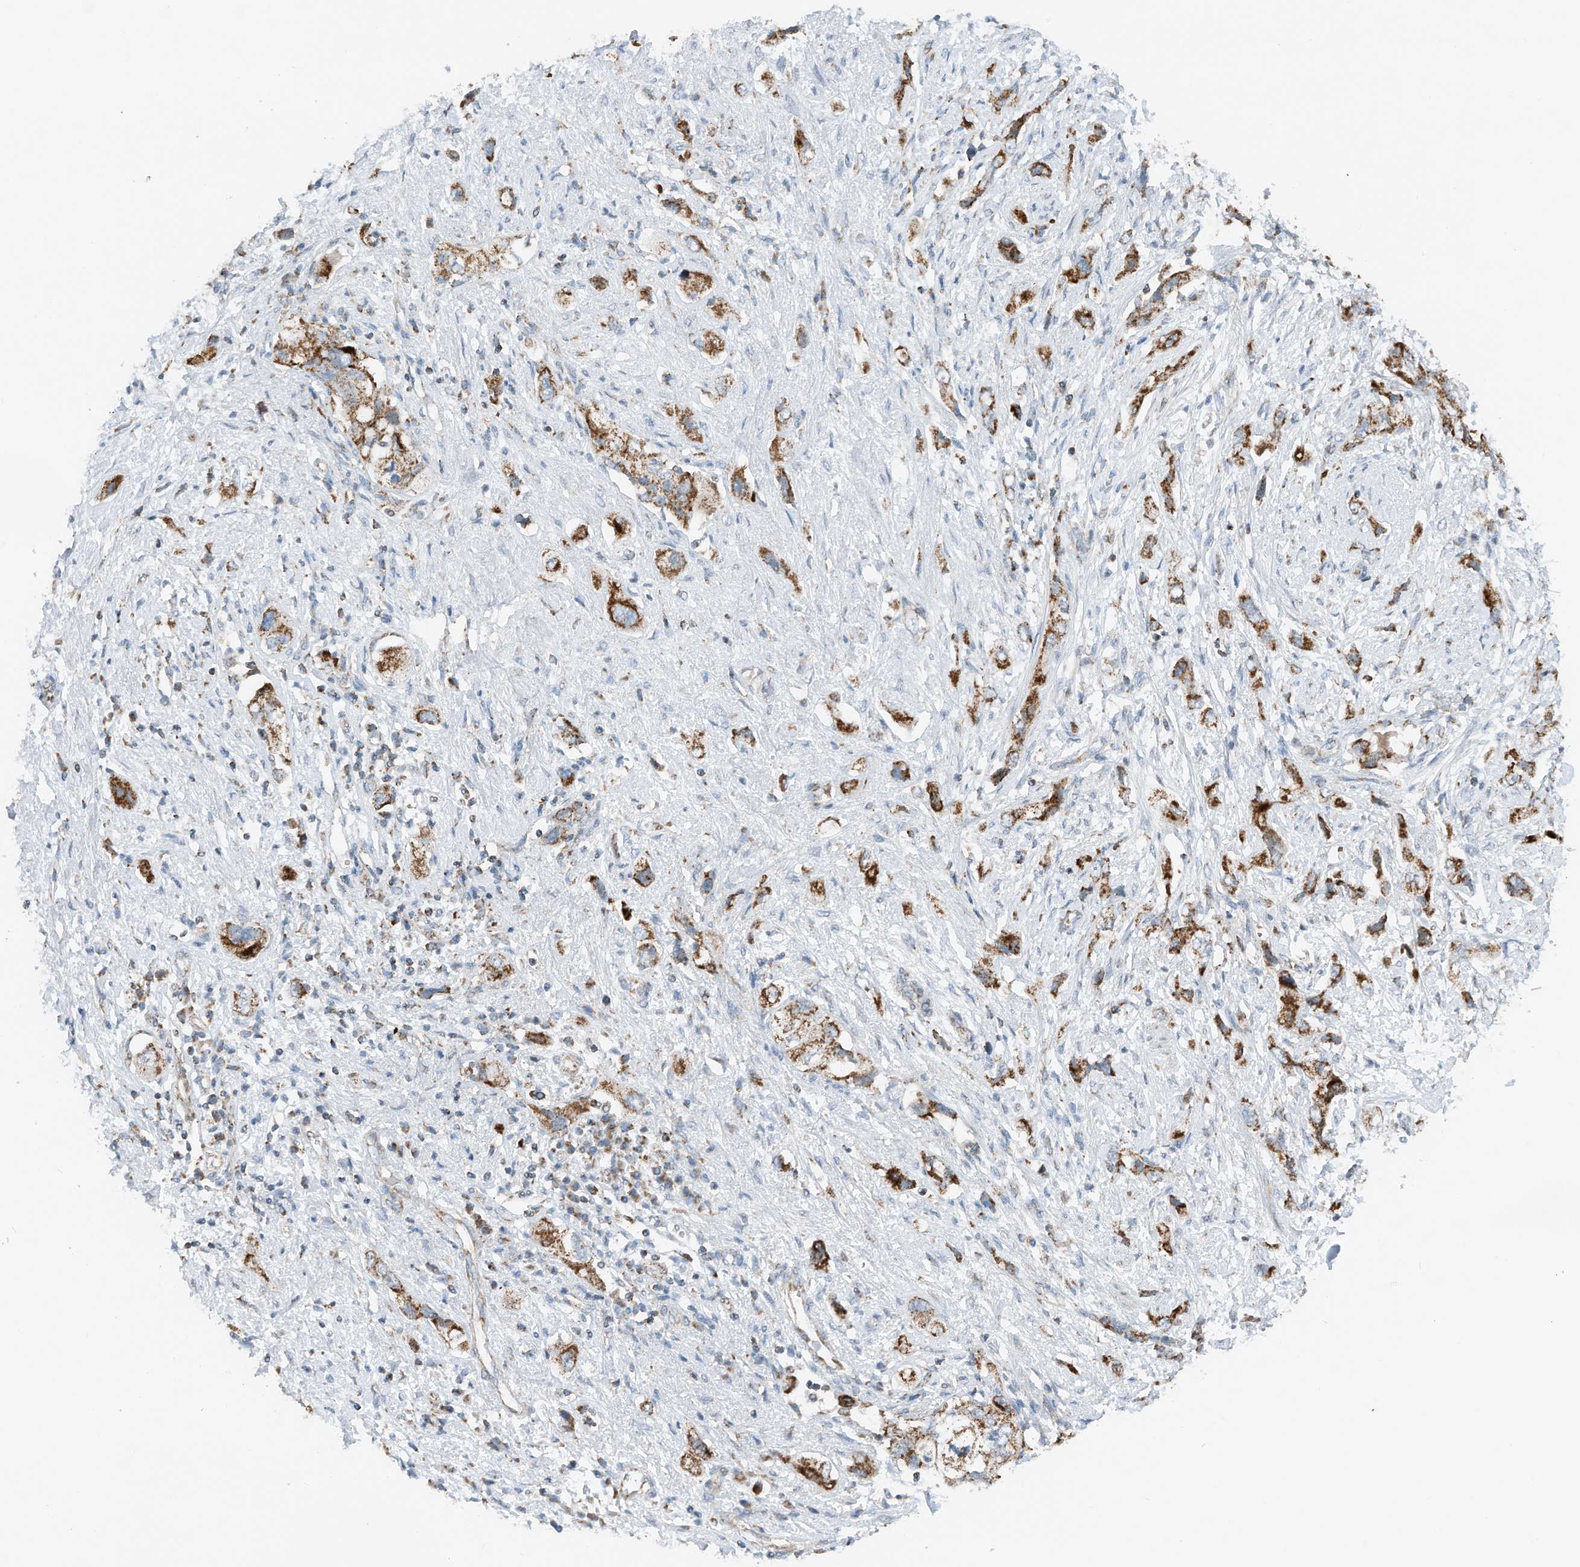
{"staining": {"intensity": "strong", "quantity": ">75%", "location": "cytoplasmic/membranous"}, "tissue": "pancreatic cancer", "cell_type": "Tumor cells", "image_type": "cancer", "snomed": [{"axis": "morphology", "description": "Adenocarcinoma, NOS"}, {"axis": "topography", "description": "Pancreas"}], "caption": "Immunohistochemistry (IHC) photomicrograph of neoplastic tissue: pancreatic cancer stained using immunohistochemistry exhibits high levels of strong protein expression localized specifically in the cytoplasmic/membranous of tumor cells, appearing as a cytoplasmic/membranous brown color.", "gene": "RMND1", "patient": {"sex": "female", "age": 73}}